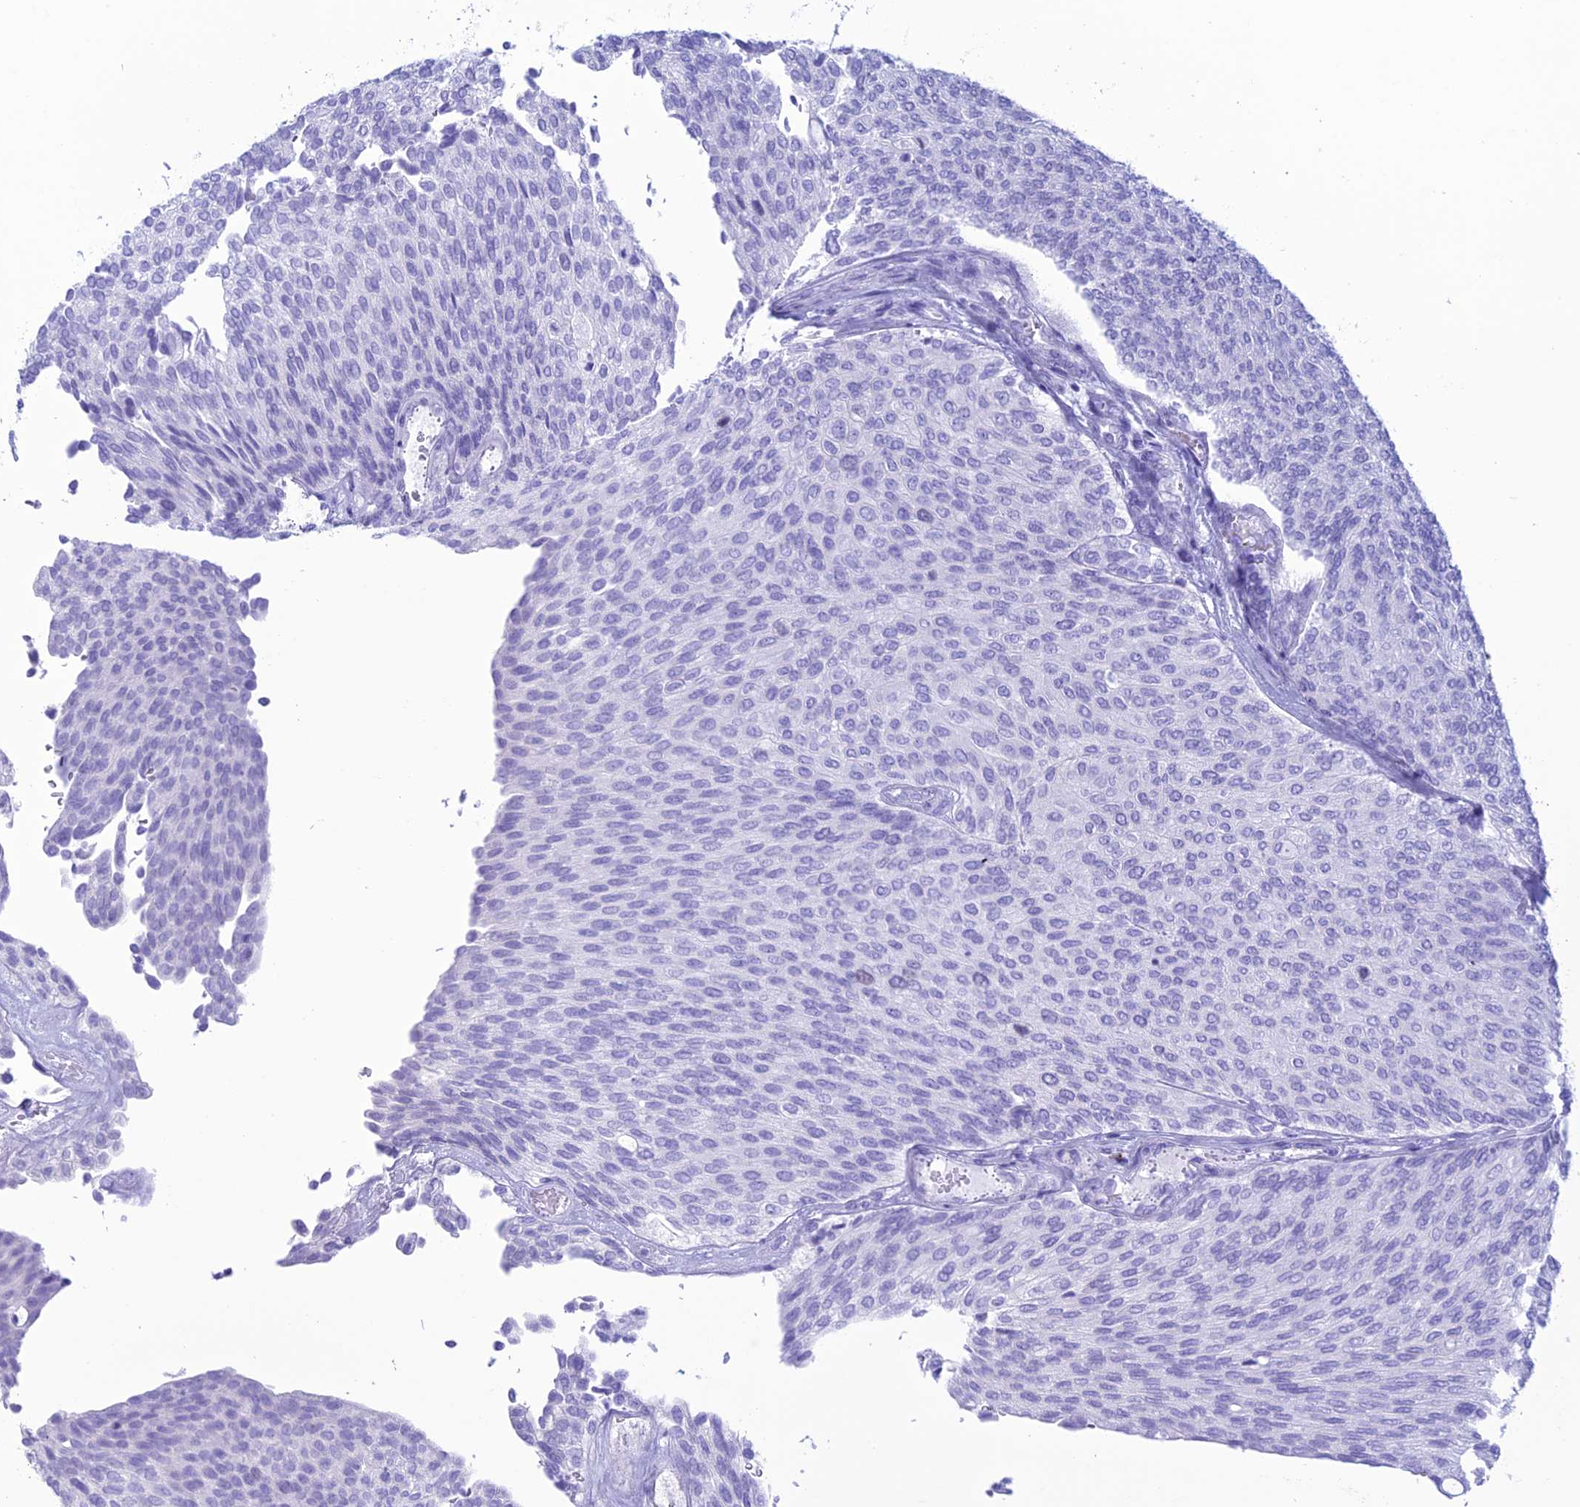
{"staining": {"intensity": "negative", "quantity": "none", "location": "none"}, "tissue": "urothelial cancer", "cell_type": "Tumor cells", "image_type": "cancer", "snomed": [{"axis": "morphology", "description": "Urothelial carcinoma, Low grade"}, {"axis": "topography", "description": "Urinary bladder"}], "caption": "Urothelial cancer was stained to show a protein in brown. There is no significant expression in tumor cells.", "gene": "MZB1", "patient": {"sex": "female", "age": 79}}